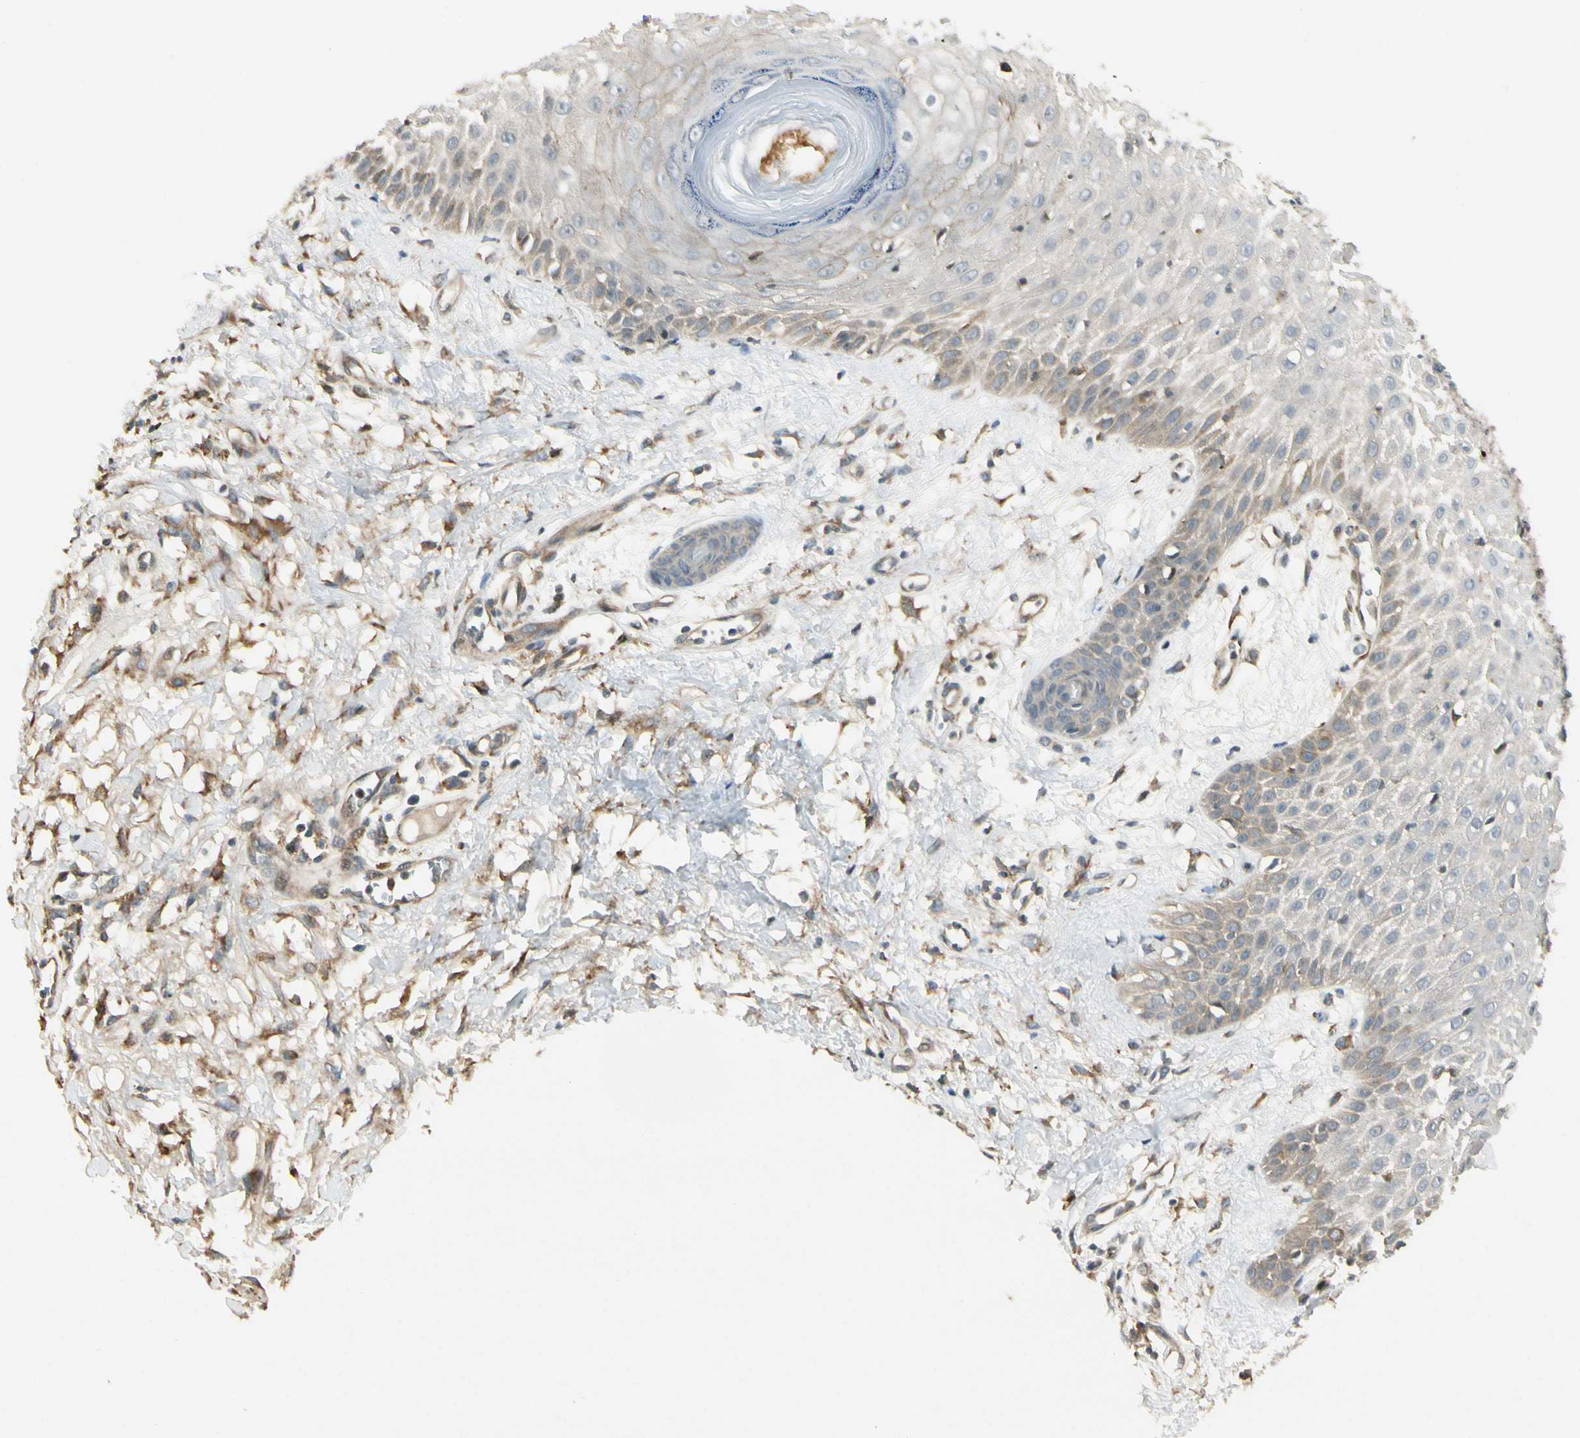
{"staining": {"intensity": "negative", "quantity": "none", "location": "none"}, "tissue": "skin cancer", "cell_type": "Tumor cells", "image_type": "cancer", "snomed": [{"axis": "morphology", "description": "Squamous cell carcinoma, NOS"}, {"axis": "topography", "description": "Skin"}], "caption": "DAB immunohistochemical staining of skin cancer shows no significant expression in tumor cells. Brightfield microscopy of immunohistochemistry stained with DAB (brown) and hematoxylin (blue), captured at high magnification.", "gene": "FNDC3B", "patient": {"sex": "female", "age": 78}}